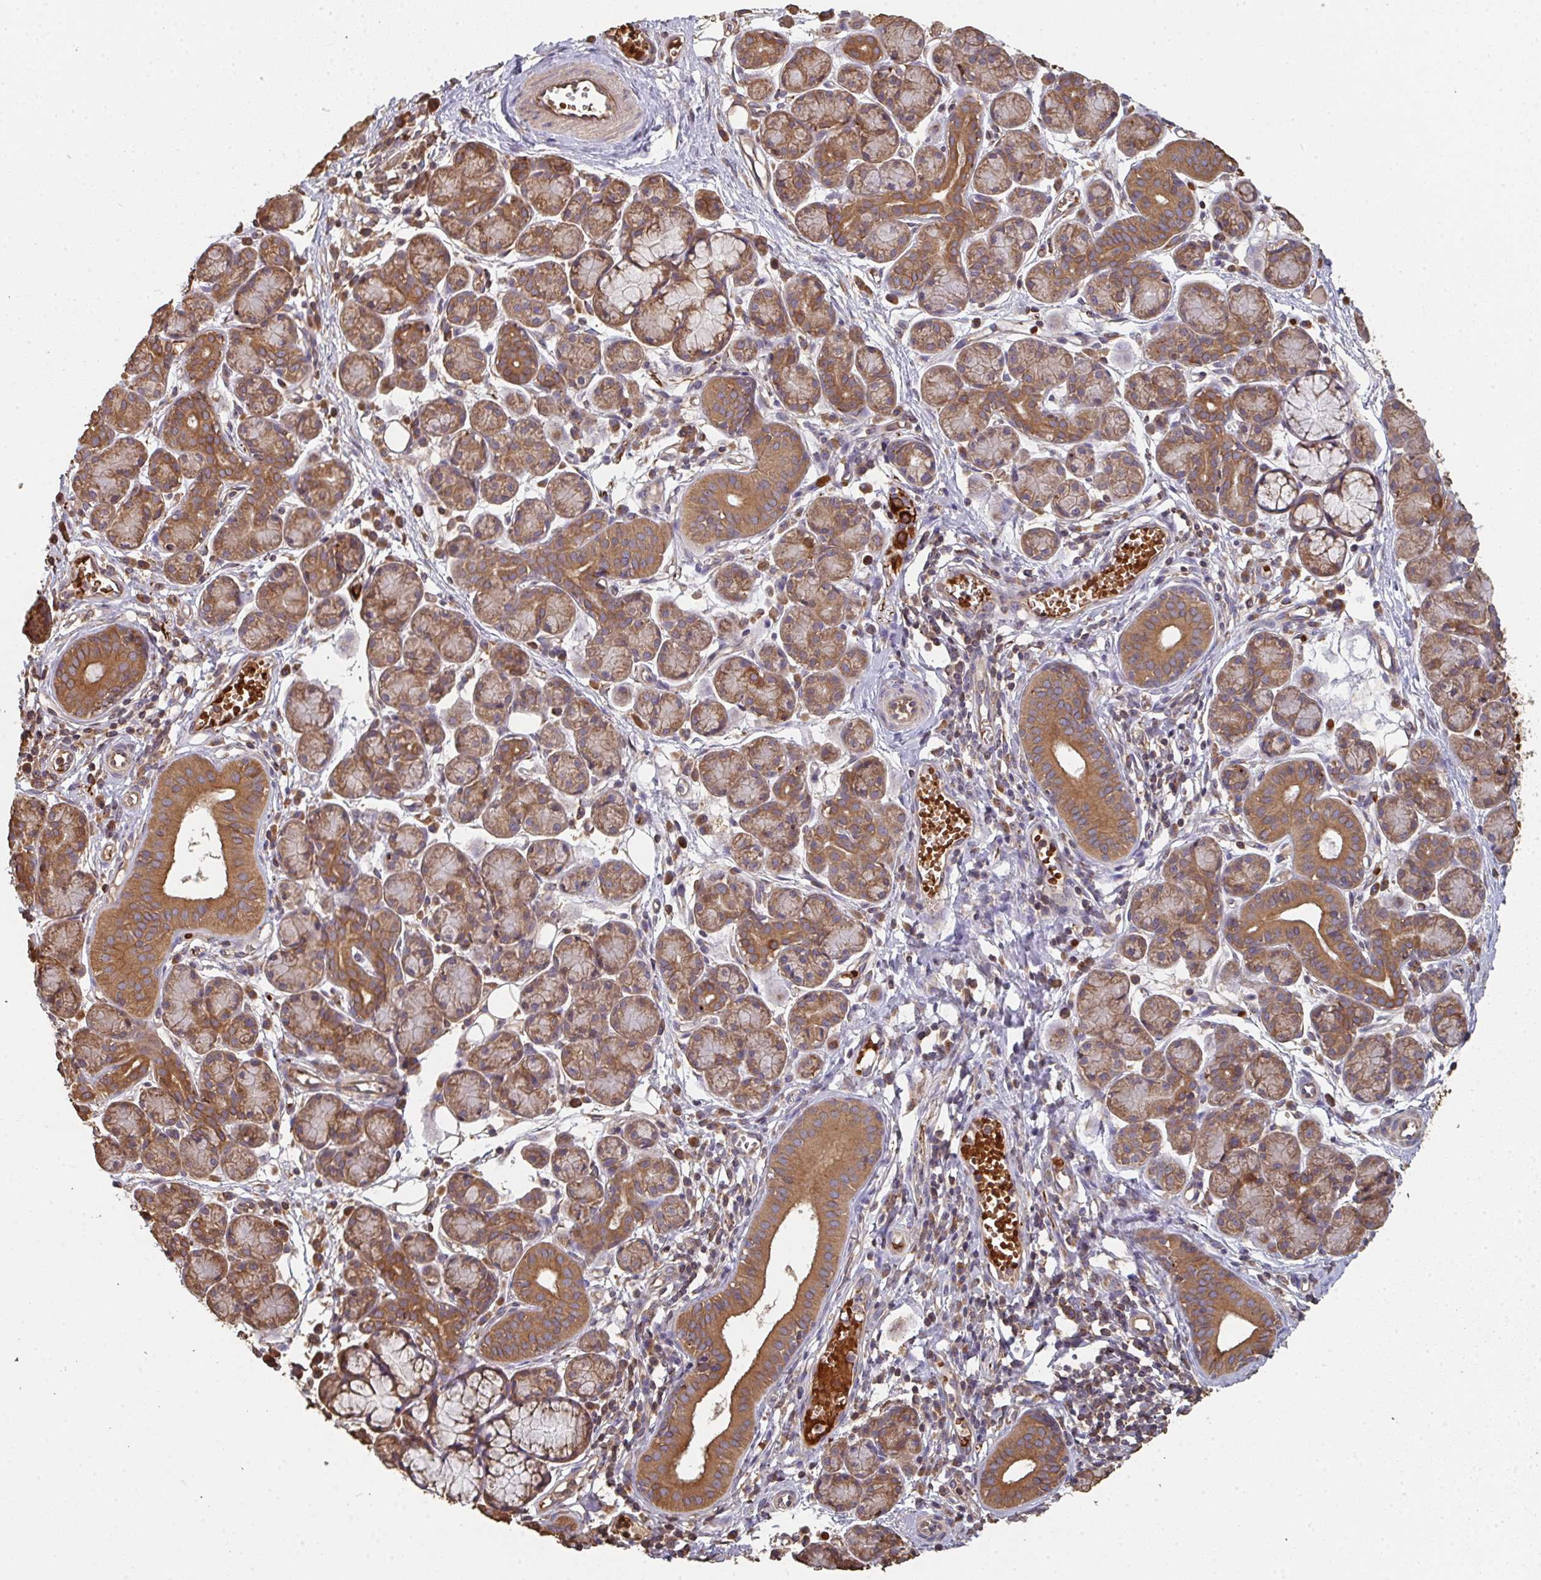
{"staining": {"intensity": "moderate", "quantity": "25%-75%", "location": "cytoplasmic/membranous"}, "tissue": "salivary gland", "cell_type": "Glandular cells", "image_type": "normal", "snomed": [{"axis": "morphology", "description": "Normal tissue, NOS"}, {"axis": "morphology", "description": "Inflammation, NOS"}, {"axis": "topography", "description": "Lymph node"}, {"axis": "topography", "description": "Salivary gland"}], "caption": "Approximately 25%-75% of glandular cells in benign salivary gland show moderate cytoplasmic/membranous protein expression as visualized by brown immunohistochemical staining.", "gene": "POLG", "patient": {"sex": "male", "age": 3}}